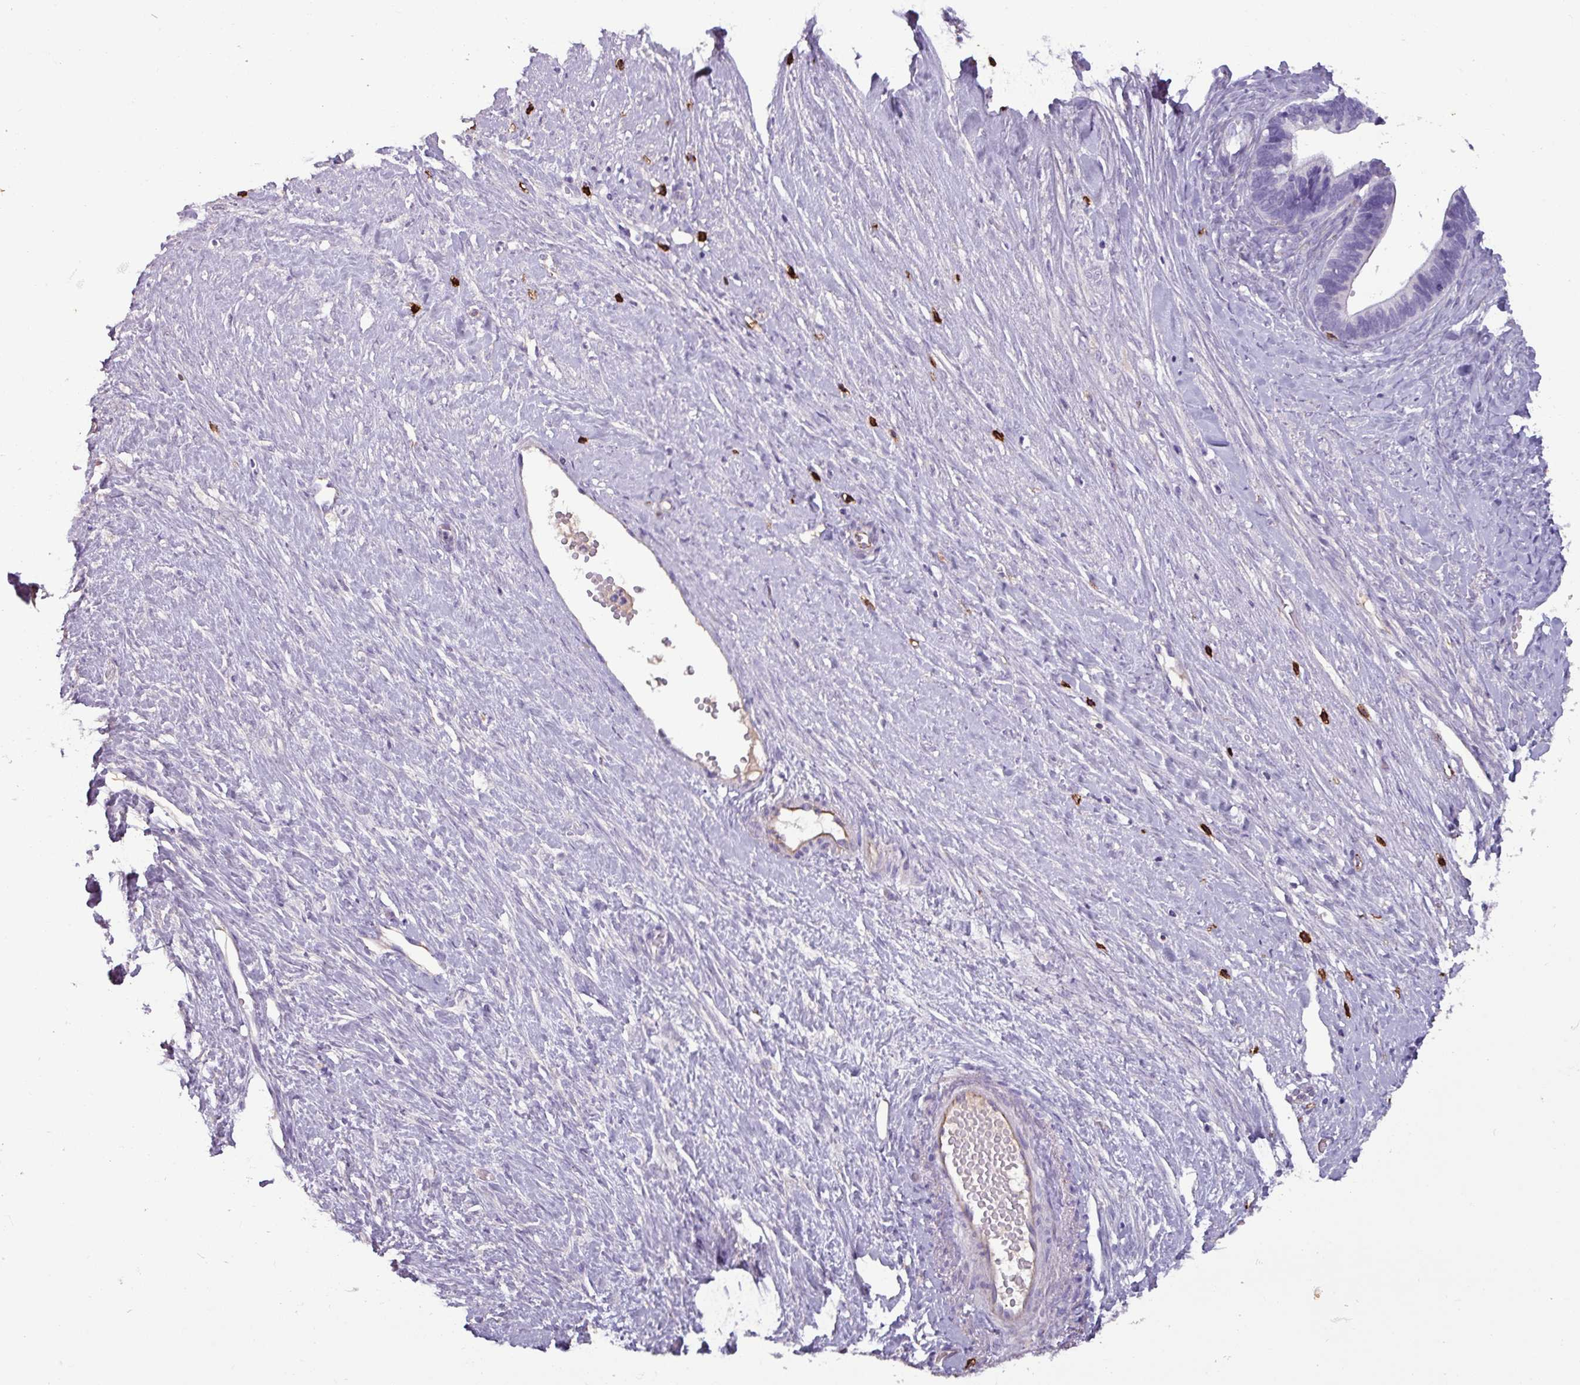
{"staining": {"intensity": "negative", "quantity": "none", "location": "none"}, "tissue": "ovarian cancer", "cell_type": "Tumor cells", "image_type": "cancer", "snomed": [{"axis": "morphology", "description": "Cystadenocarcinoma, serous, NOS"}, {"axis": "topography", "description": "Ovary"}], "caption": "Ovarian cancer (serous cystadenocarcinoma) stained for a protein using IHC exhibits no expression tumor cells.", "gene": "CD8A", "patient": {"sex": "female", "age": 56}}